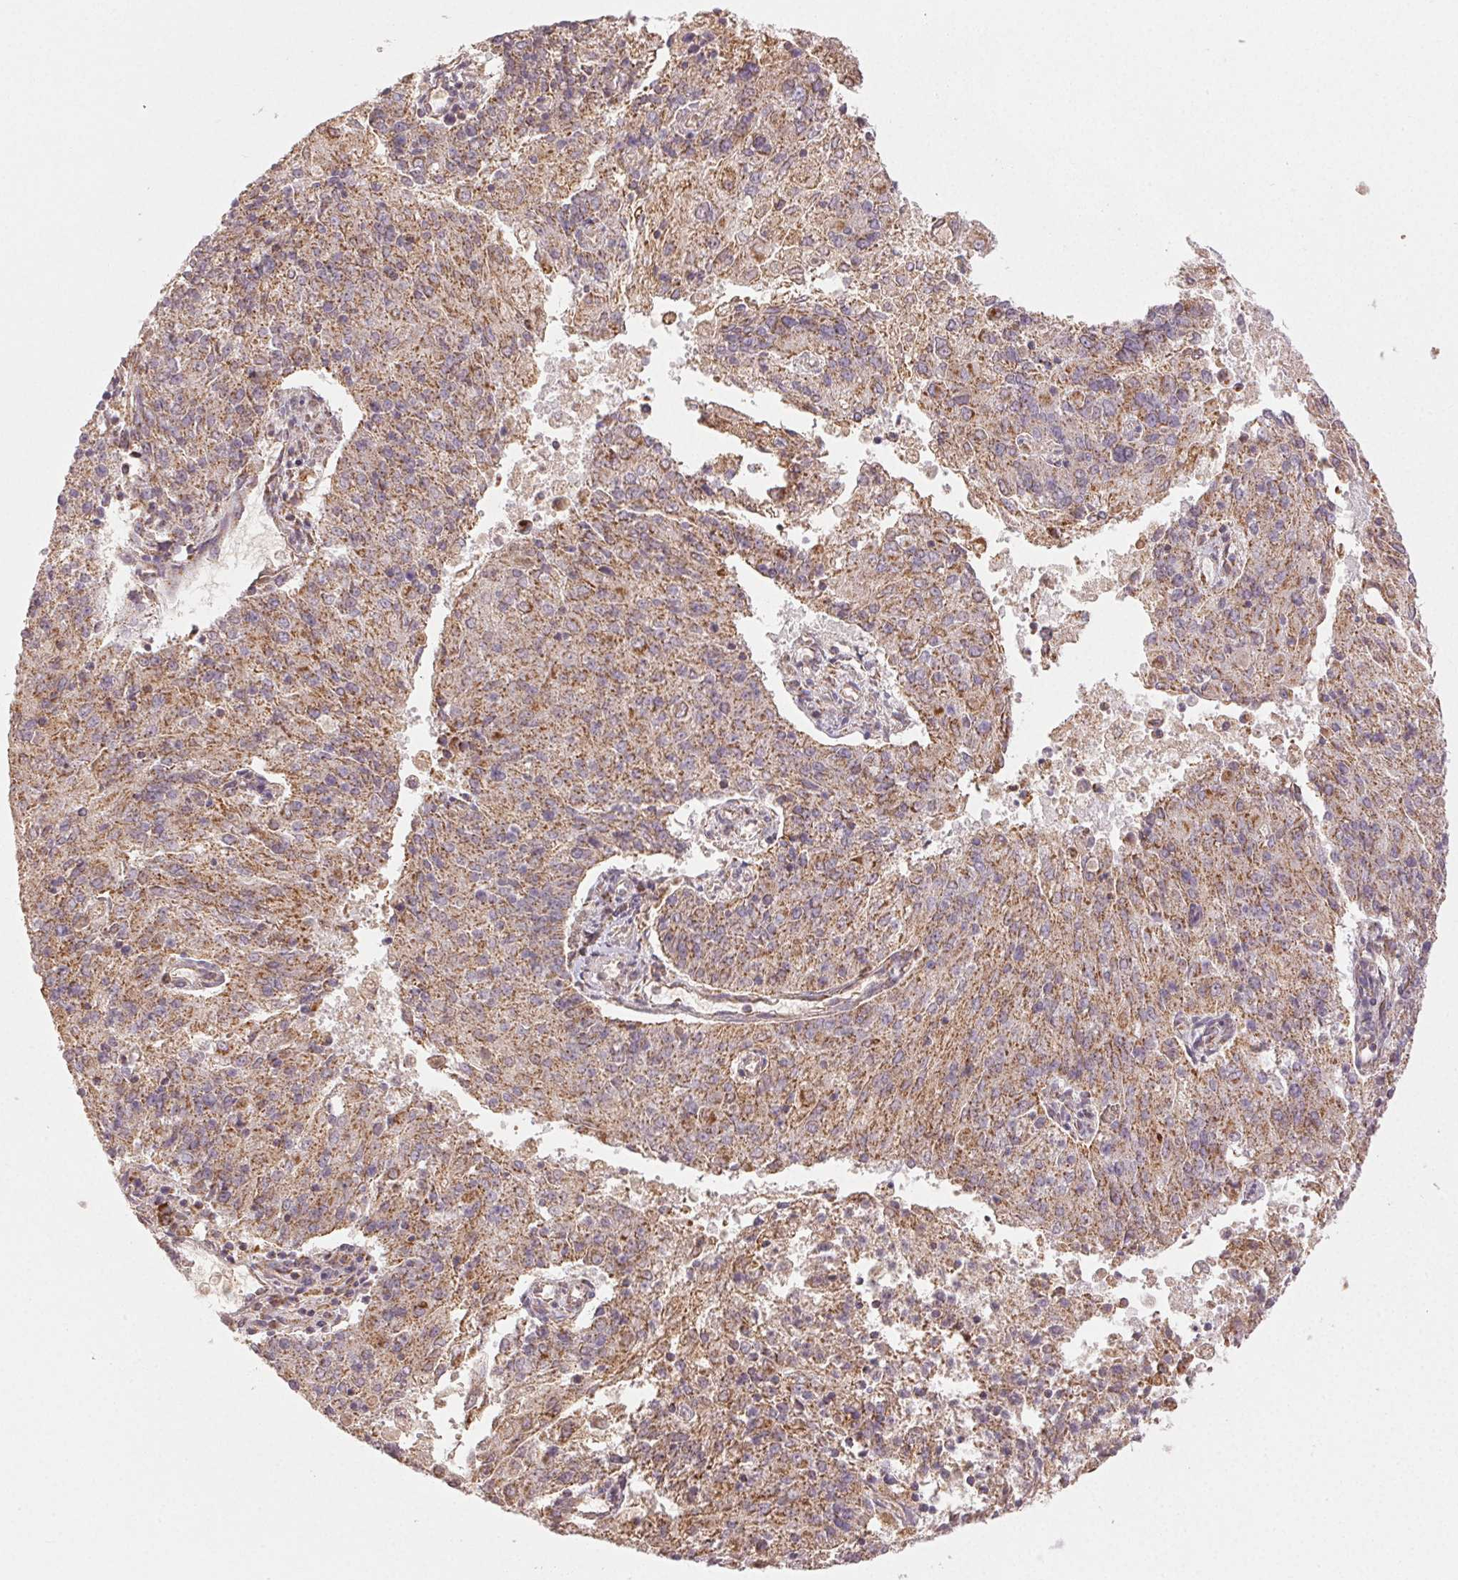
{"staining": {"intensity": "moderate", "quantity": ">75%", "location": "cytoplasmic/membranous"}, "tissue": "endometrial cancer", "cell_type": "Tumor cells", "image_type": "cancer", "snomed": [{"axis": "morphology", "description": "Adenocarcinoma, NOS"}, {"axis": "topography", "description": "Endometrium"}], "caption": "A brown stain shows moderate cytoplasmic/membranous expression of a protein in endometrial cancer tumor cells.", "gene": "CLASP1", "patient": {"sex": "female", "age": 82}}